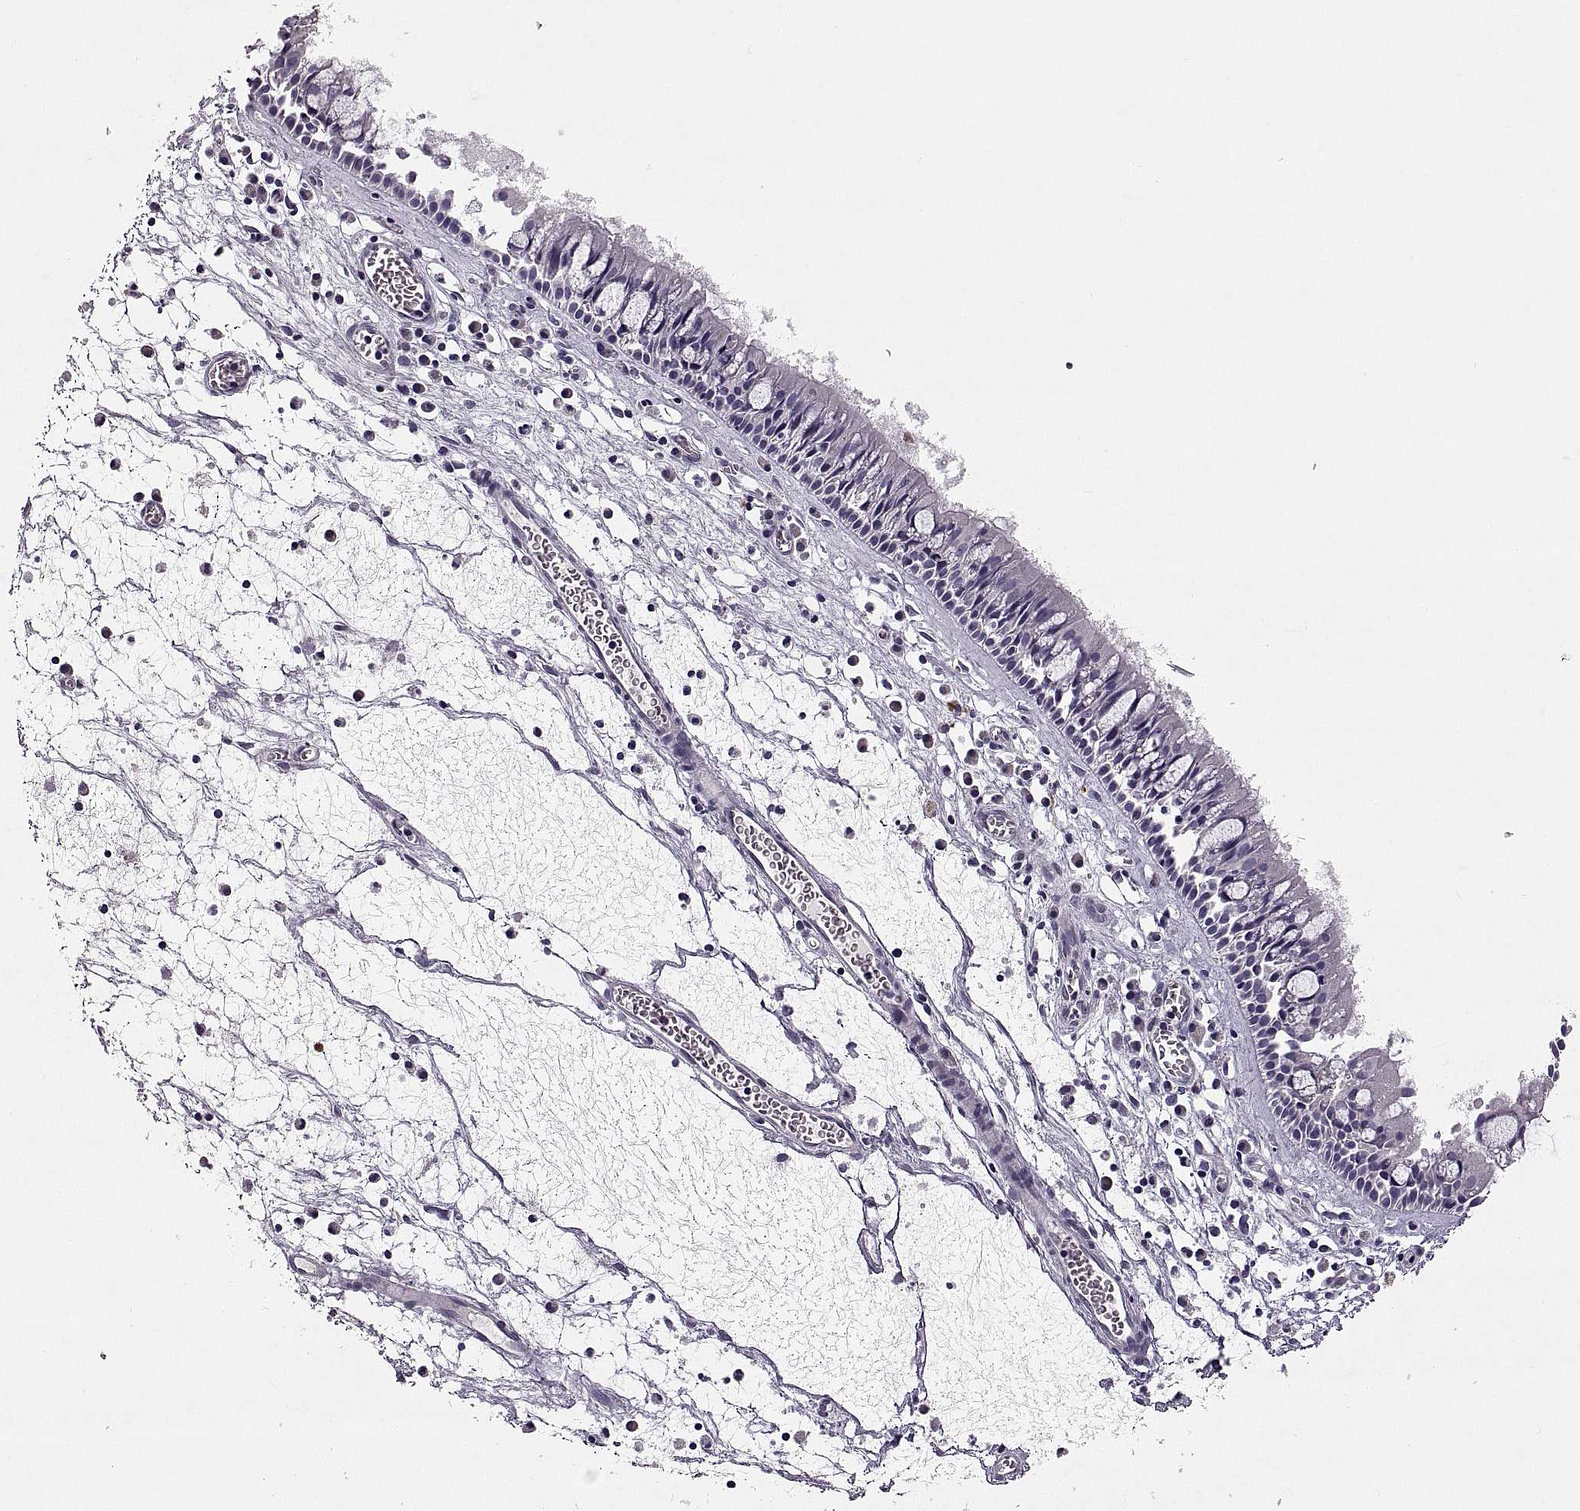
{"staining": {"intensity": "negative", "quantity": "none", "location": "none"}, "tissue": "nasopharynx", "cell_type": "Respiratory epithelial cells", "image_type": "normal", "snomed": [{"axis": "morphology", "description": "Normal tissue, NOS"}, {"axis": "topography", "description": "Nasopharynx"}], "caption": "Immunohistochemistry (IHC) image of benign human nasopharynx stained for a protein (brown), which reveals no expression in respiratory epithelial cells. Brightfield microscopy of IHC stained with DAB (brown) and hematoxylin (blue), captured at high magnification.", "gene": "ADH6", "patient": {"sex": "male", "age": 61}}